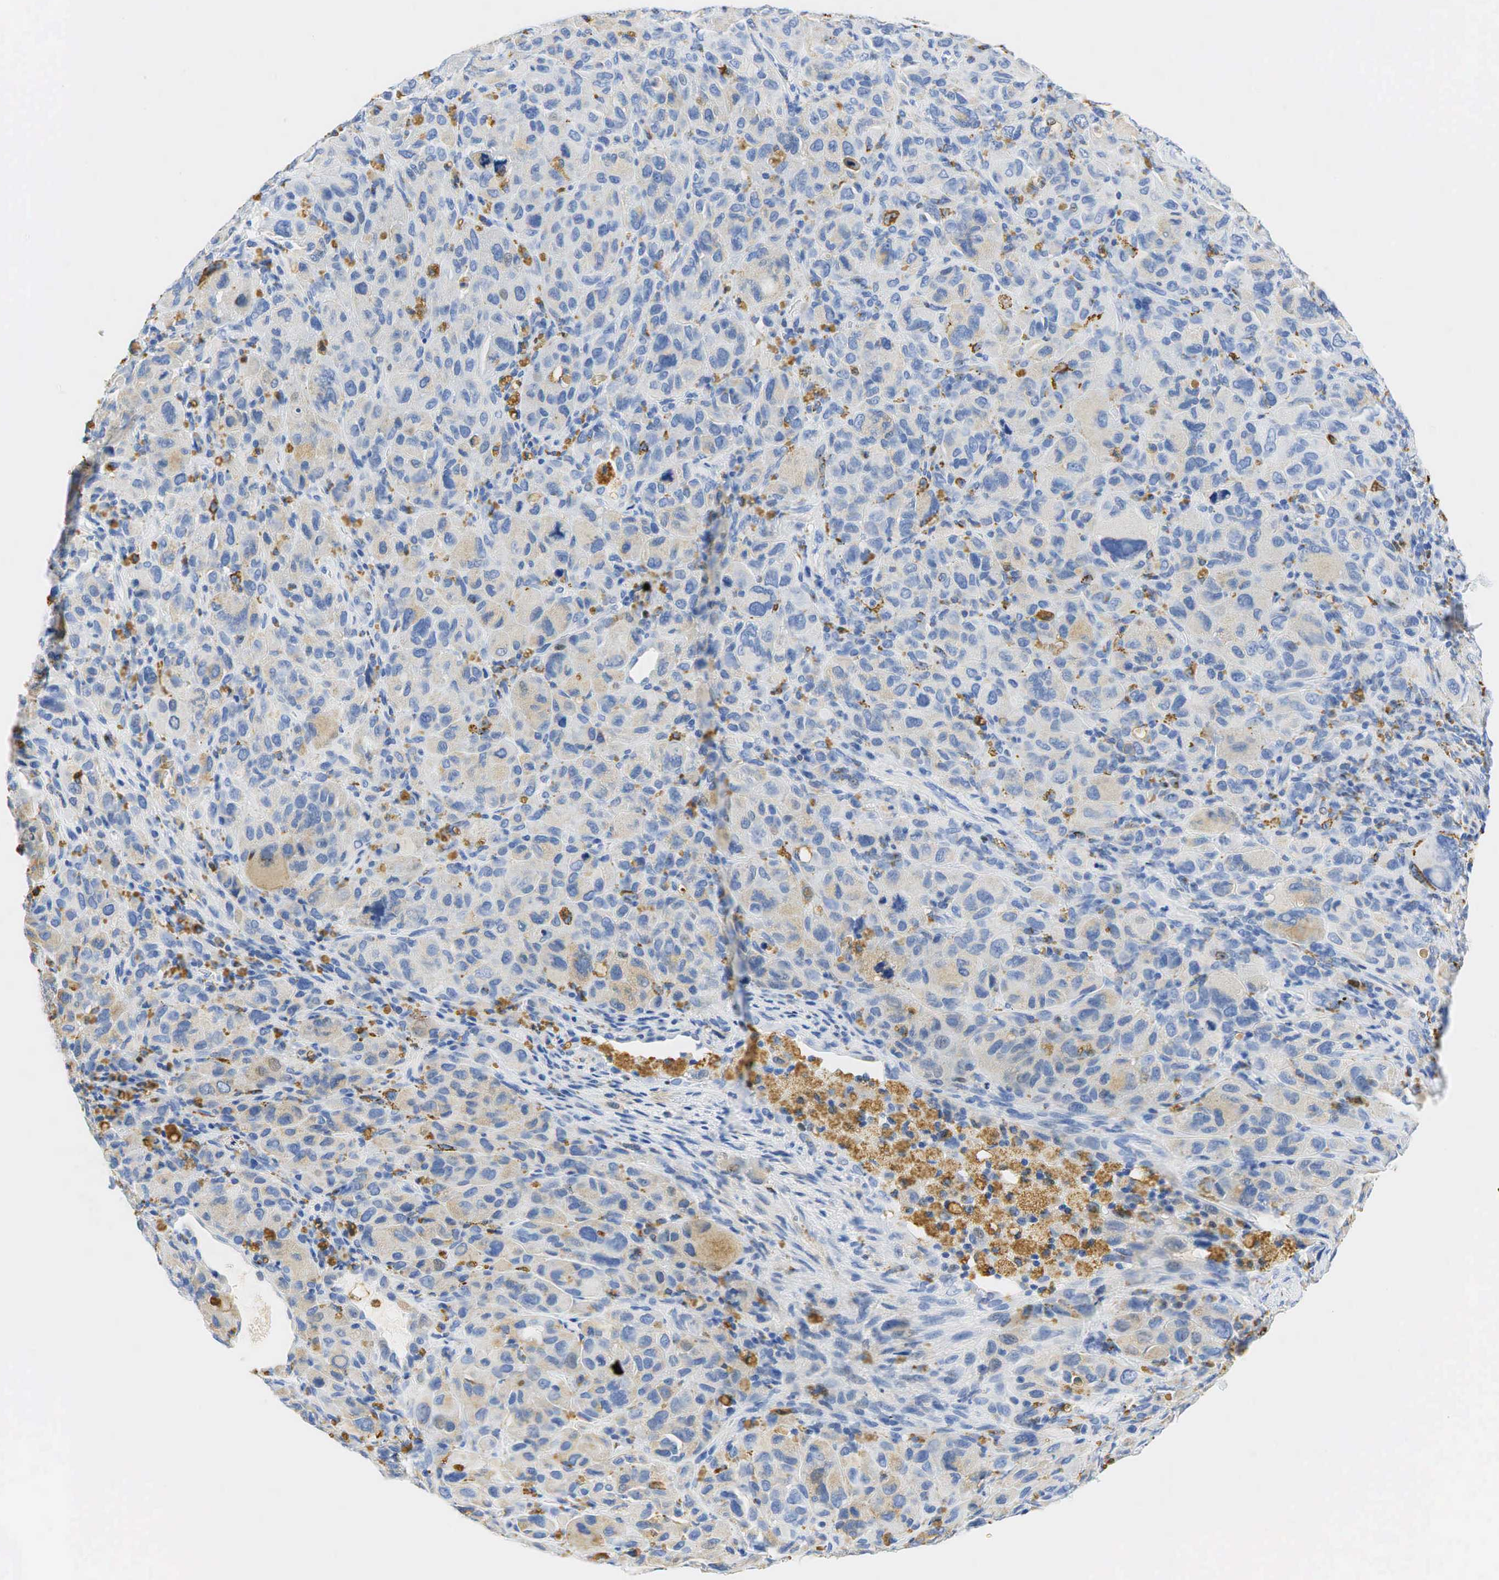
{"staining": {"intensity": "negative", "quantity": "none", "location": "none"}, "tissue": "melanoma", "cell_type": "Tumor cells", "image_type": "cancer", "snomed": [{"axis": "morphology", "description": "Malignant melanoma, Metastatic site"}, {"axis": "topography", "description": "Skin"}], "caption": "This micrograph is of malignant melanoma (metastatic site) stained with immunohistochemistry to label a protein in brown with the nuclei are counter-stained blue. There is no expression in tumor cells.", "gene": "CD68", "patient": {"sex": "male", "age": 32}}